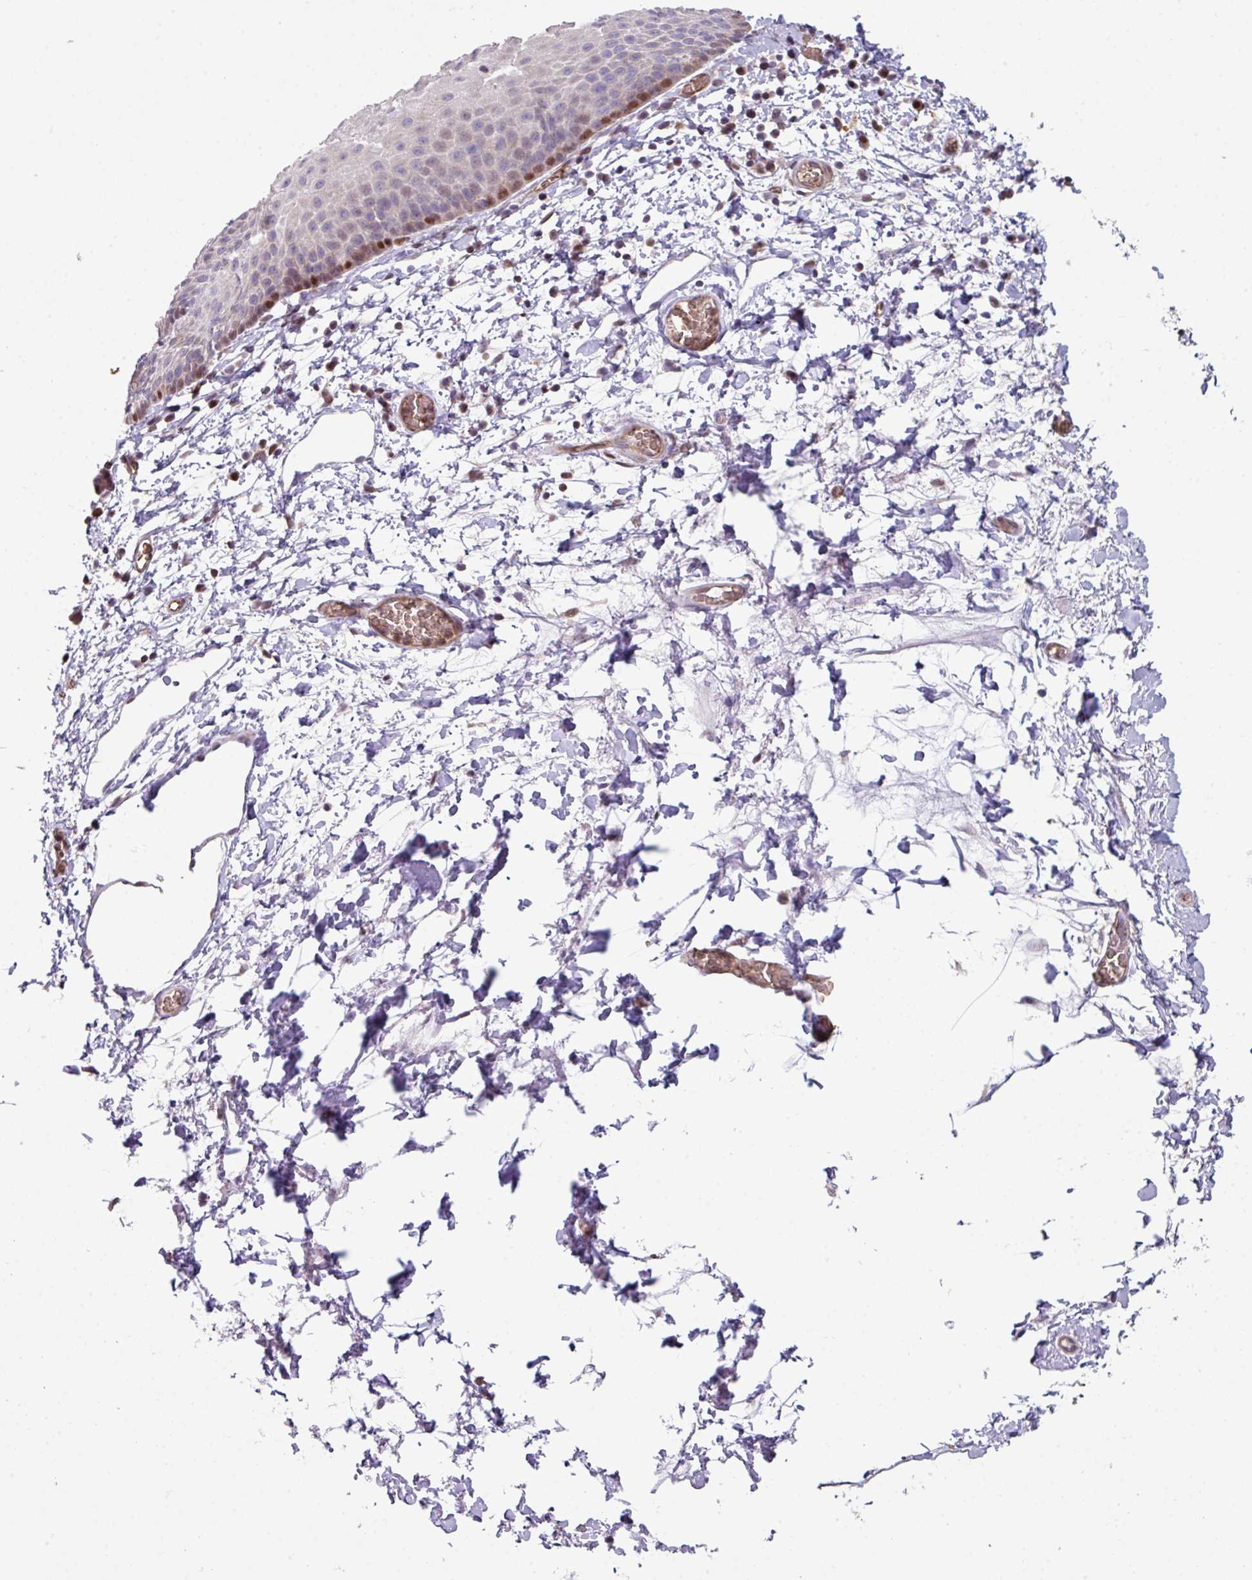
{"staining": {"intensity": "moderate", "quantity": "<25%", "location": "nuclear"}, "tissue": "skin", "cell_type": "Epidermal cells", "image_type": "normal", "snomed": [{"axis": "morphology", "description": "Normal tissue, NOS"}, {"axis": "morphology", "description": "Hemorrhoids"}, {"axis": "morphology", "description": "Inflammation, NOS"}, {"axis": "topography", "description": "Anal"}], "caption": "DAB immunohistochemical staining of normal human skin displays moderate nuclear protein expression in about <25% of epidermal cells.", "gene": "ANO9", "patient": {"sex": "male", "age": 60}}